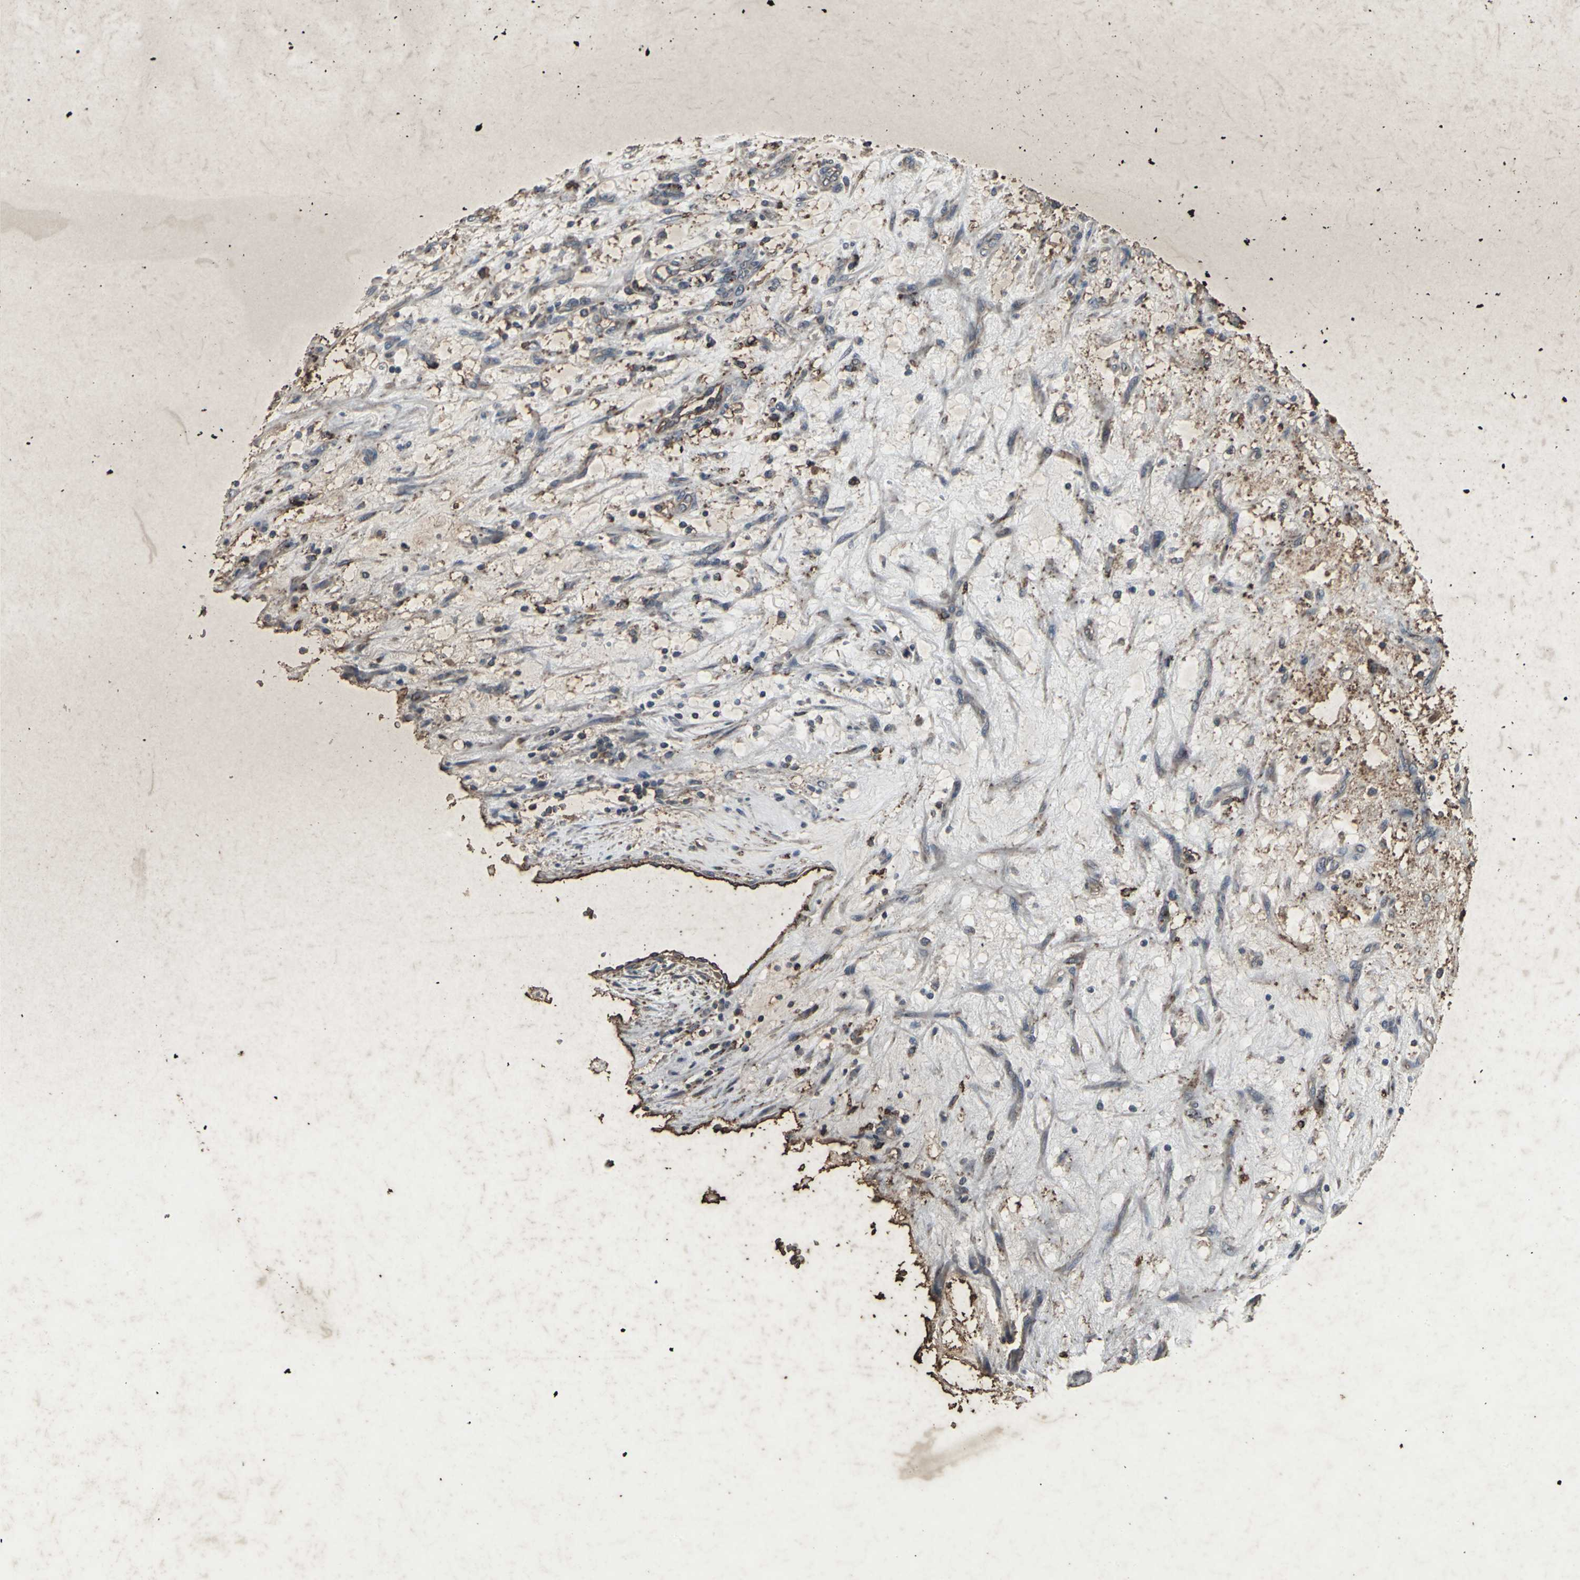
{"staining": {"intensity": "strong", "quantity": "25%-75%", "location": "cytoplasmic/membranous"}, "tissue": "renal cancer", "cell_type": "Tumor cells", "image_type": "cancer", "snomed": [{"axis": "morphology", "description": "Adenocarcinoma, NOS"}, {"axis": "topography", "description": "Kidney"}], "caption": "High-power microscopy captured an immunohistochemistry (IHC) image of renal cancer (adenocarcinoma), revealing strong cytoplasmic/membranous positivity in about 25%-75% of tumor cells.", "gene": "CCR9", "patient": {"sex": "female", "age": 57}}